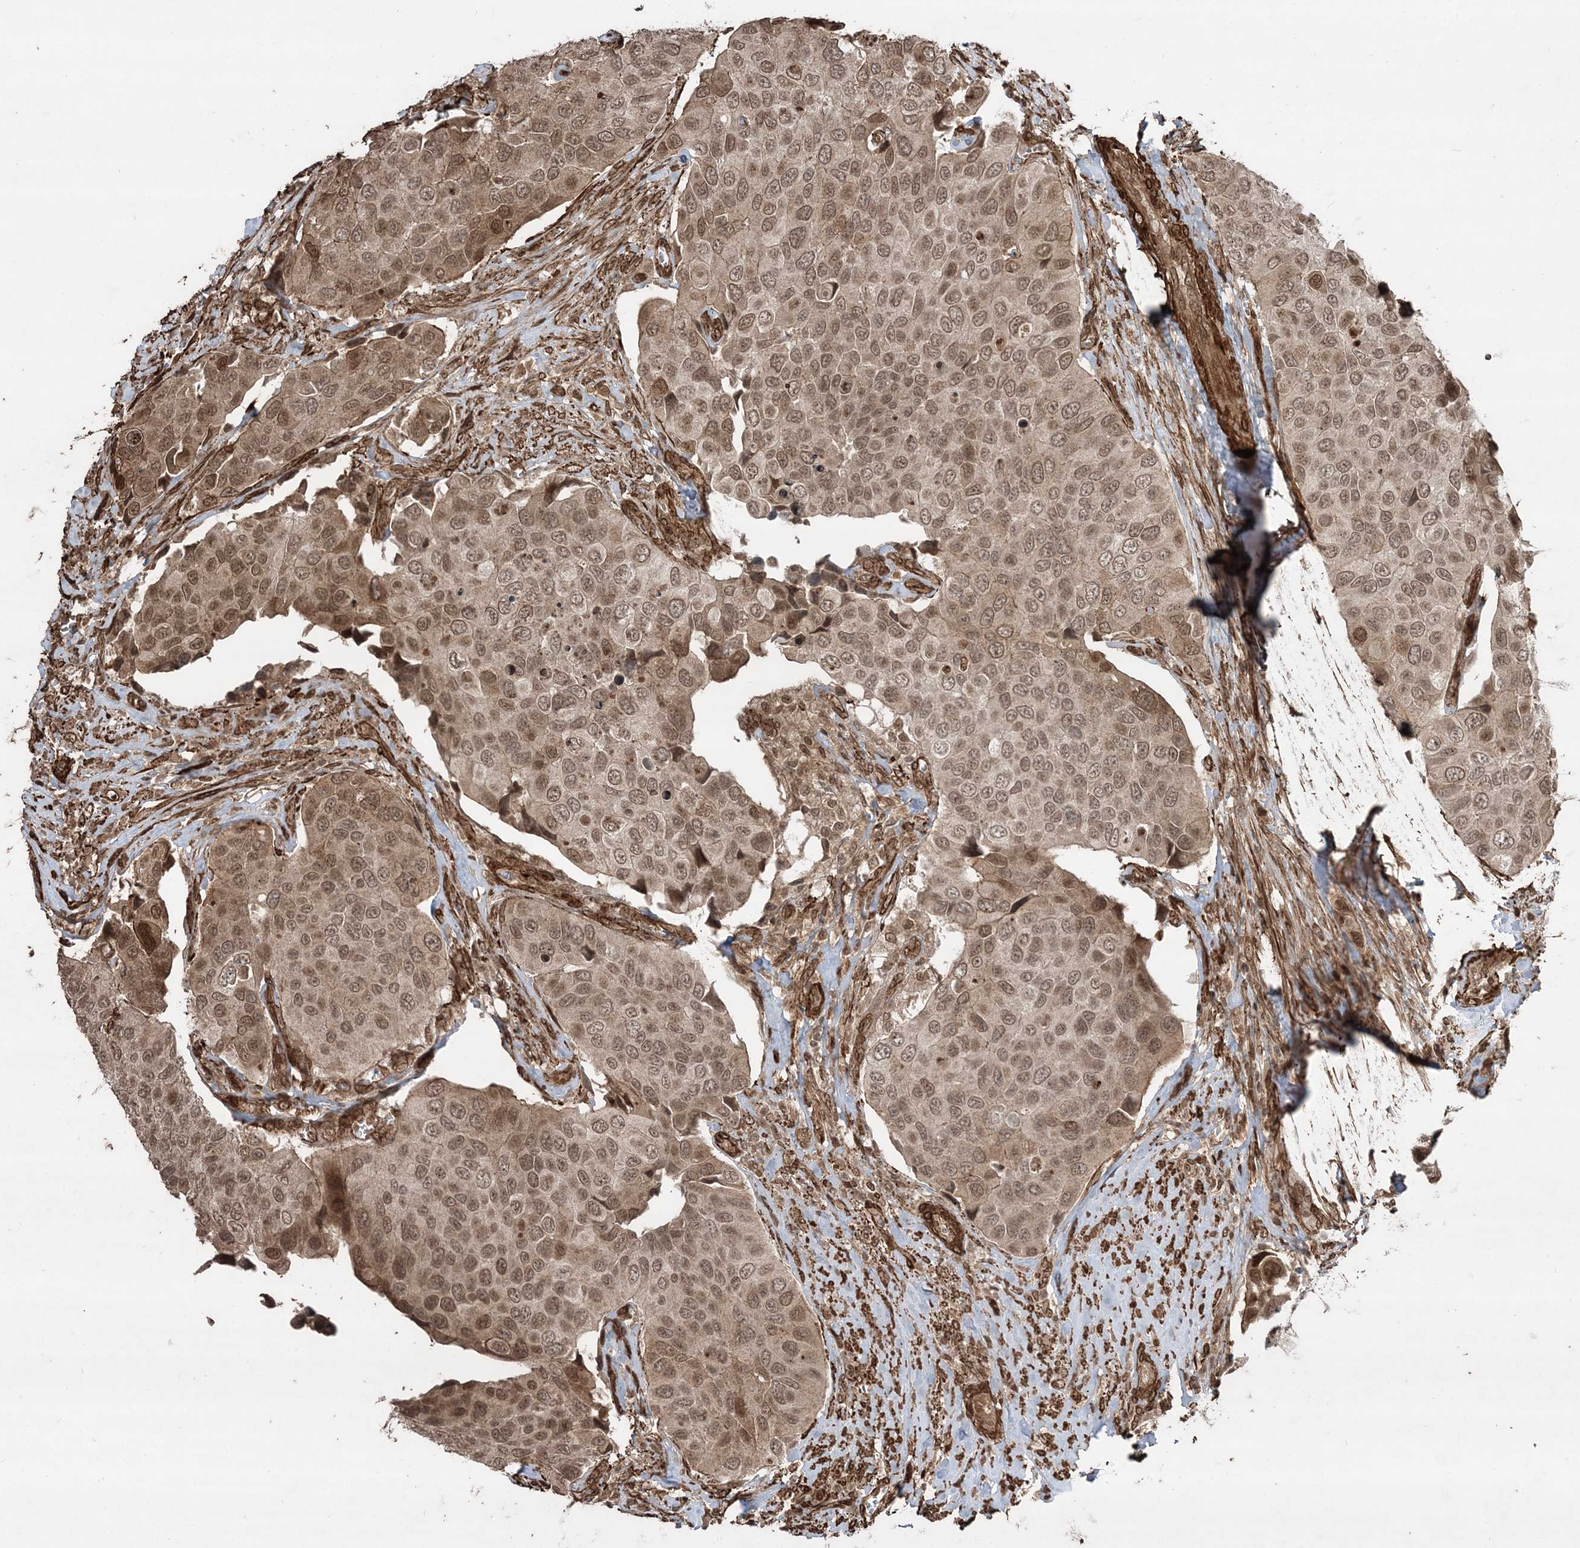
{"staining": {"intensity": "moderate", "quantity": ">75%", "location": "cytoplasmic/membranous,nuclear"}, "tissue": "urothelial cancer", "cell_type": "Tumor cells", "image_type": "cancer", "snomed": [{"axis": "morphology", "description": "Urothelial carcinoma, High grade"}, {"axis": "topography", "description": "Urinary bladder"}], "caption": "Brown immunohistochemical staining in human high-grade urothelial carcinoma exhibits moderate cytoplasmic/membranous and nuclear staining in about >75% of tumor cells.", "gene": "ETAA1", "patient": {"sex": "male", "age": 74}}